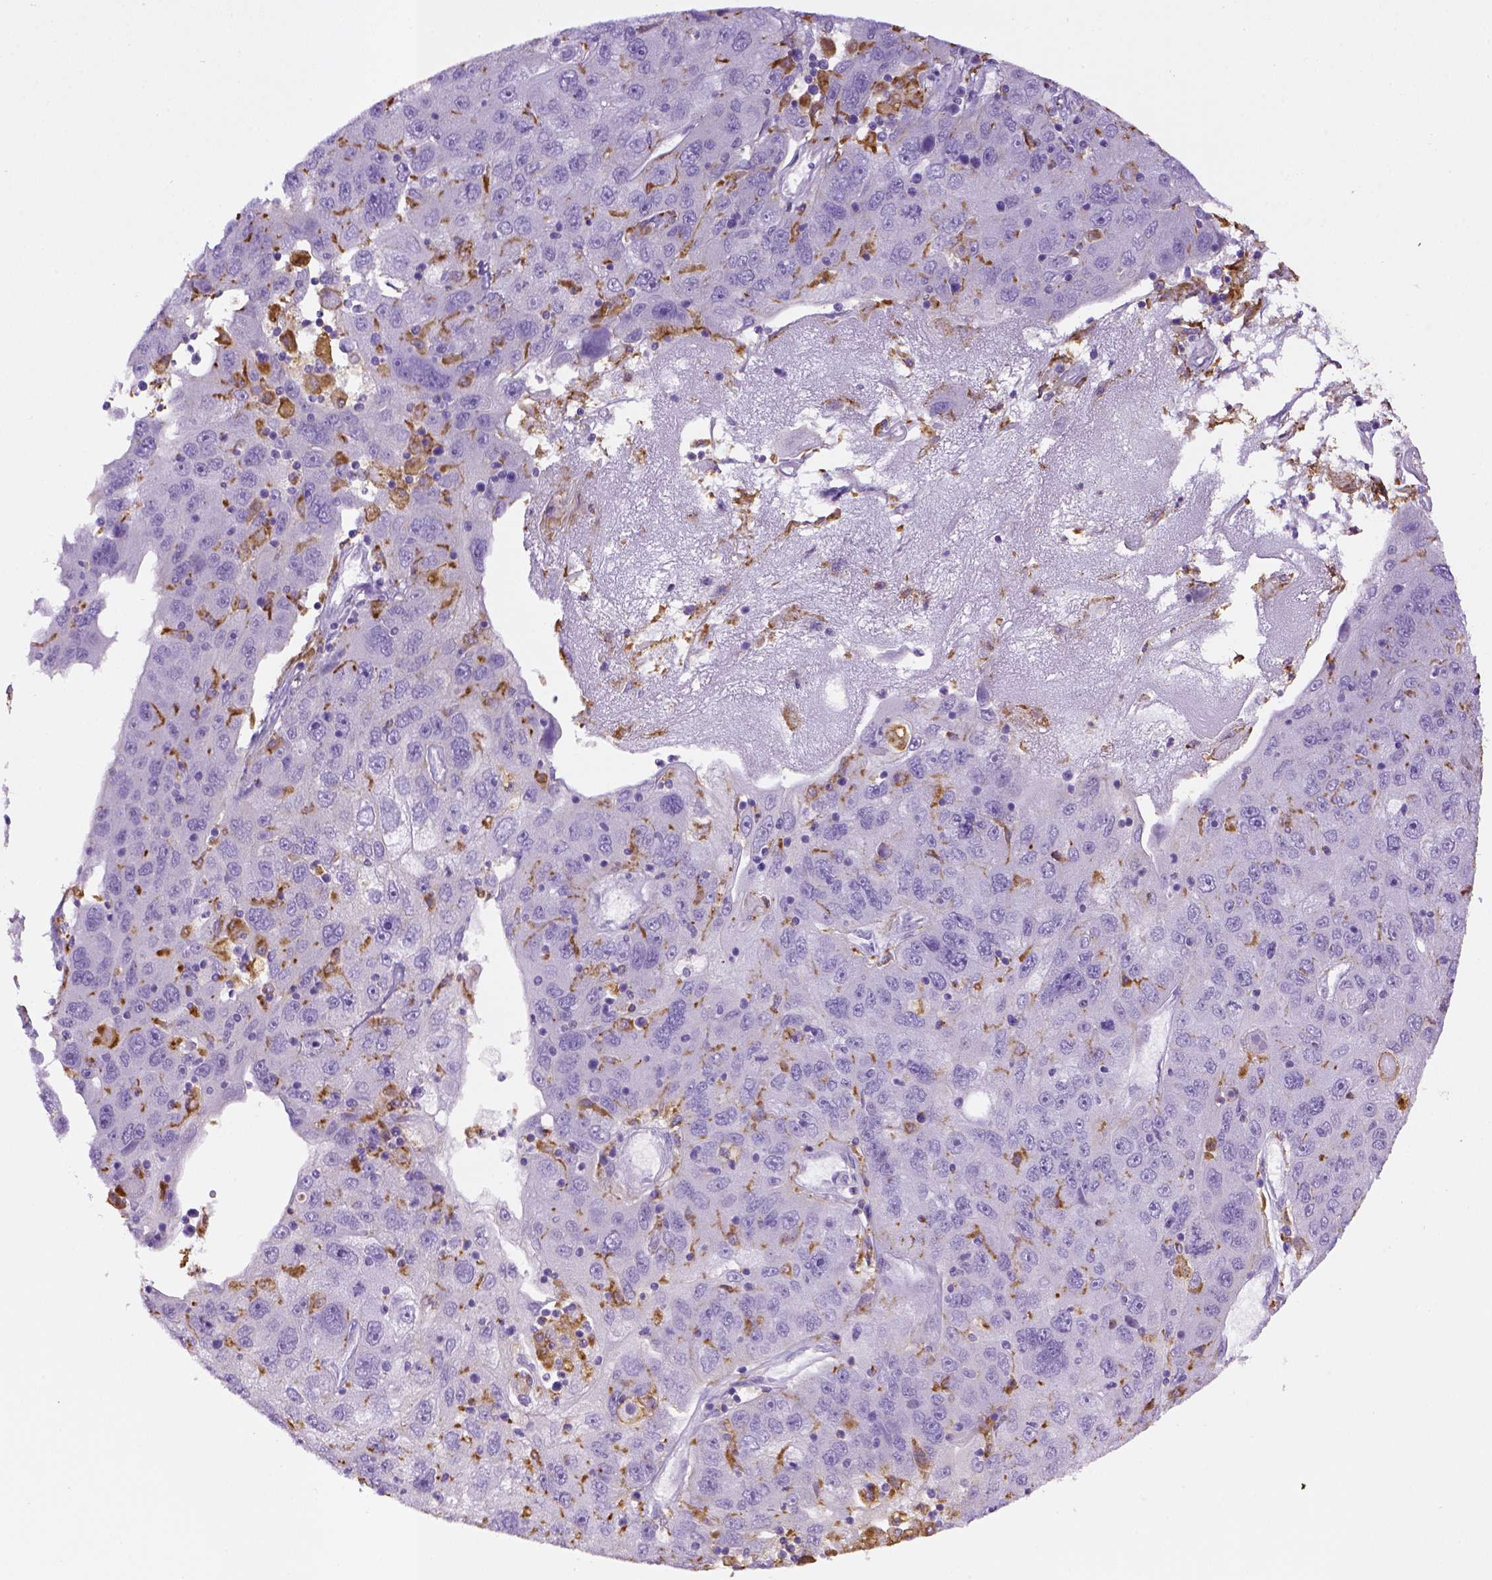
{"staining": {"intensity": "negative", "quantity": "none", "location": "none"}, "tissue": "stomach cancer", "cell_type": "Tumor cells", "image_type": "cancer", "snomed": [{"axis": "morphology", "description": "Adenocarcinoma, NOS"}, {"axis": "topography", "description": "Stomach"}], "caption": "This is an IHC image of human adenocarcinoma (stomach). There is no expression in tumor cells.", "gene": "CD68", "patient": {"sex": "male", "age": 56}}